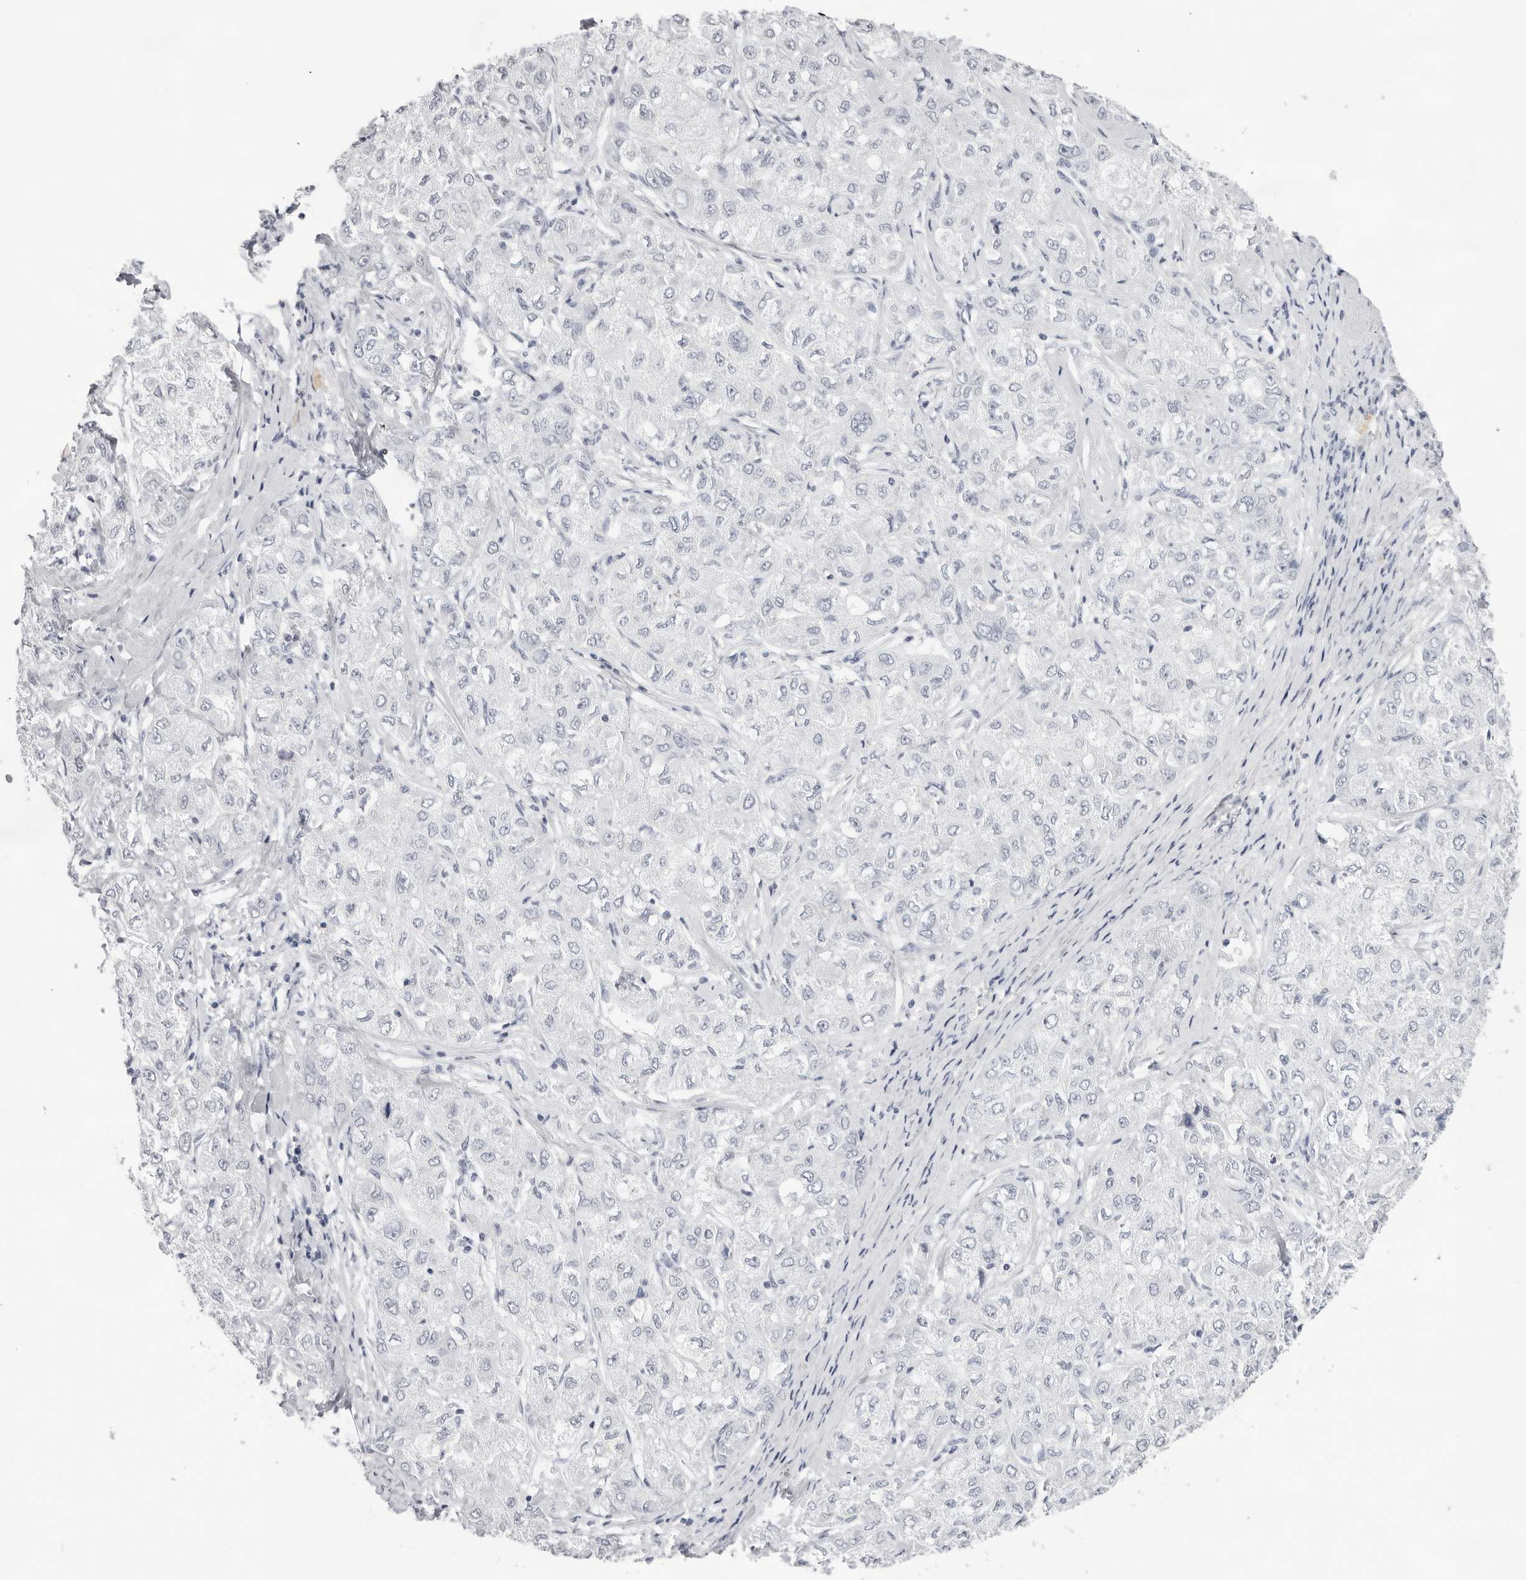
{"staining": {"intensity": "negative", "quantity": "none", "location": "none"}, "tissue": "liver cancer", "cell_type": "Tumor cells", "image_type": "cancer", "snomed": [{"axis": "morphology", "description": "Carcinoma, Hepatocellular, NOS"}, {"axis": "topography", "description": "Liver"}], "caption": "The image displays no significant staining in tumor cells of liver hepatocellular carcinoma. (Stains: DAB immunohistochemistry with hematoxylin counter stain, Microscopy: brightfield microscopy at high magnification).", "gene": "CST5", "patient": {"sex": "male", "age": 80}}